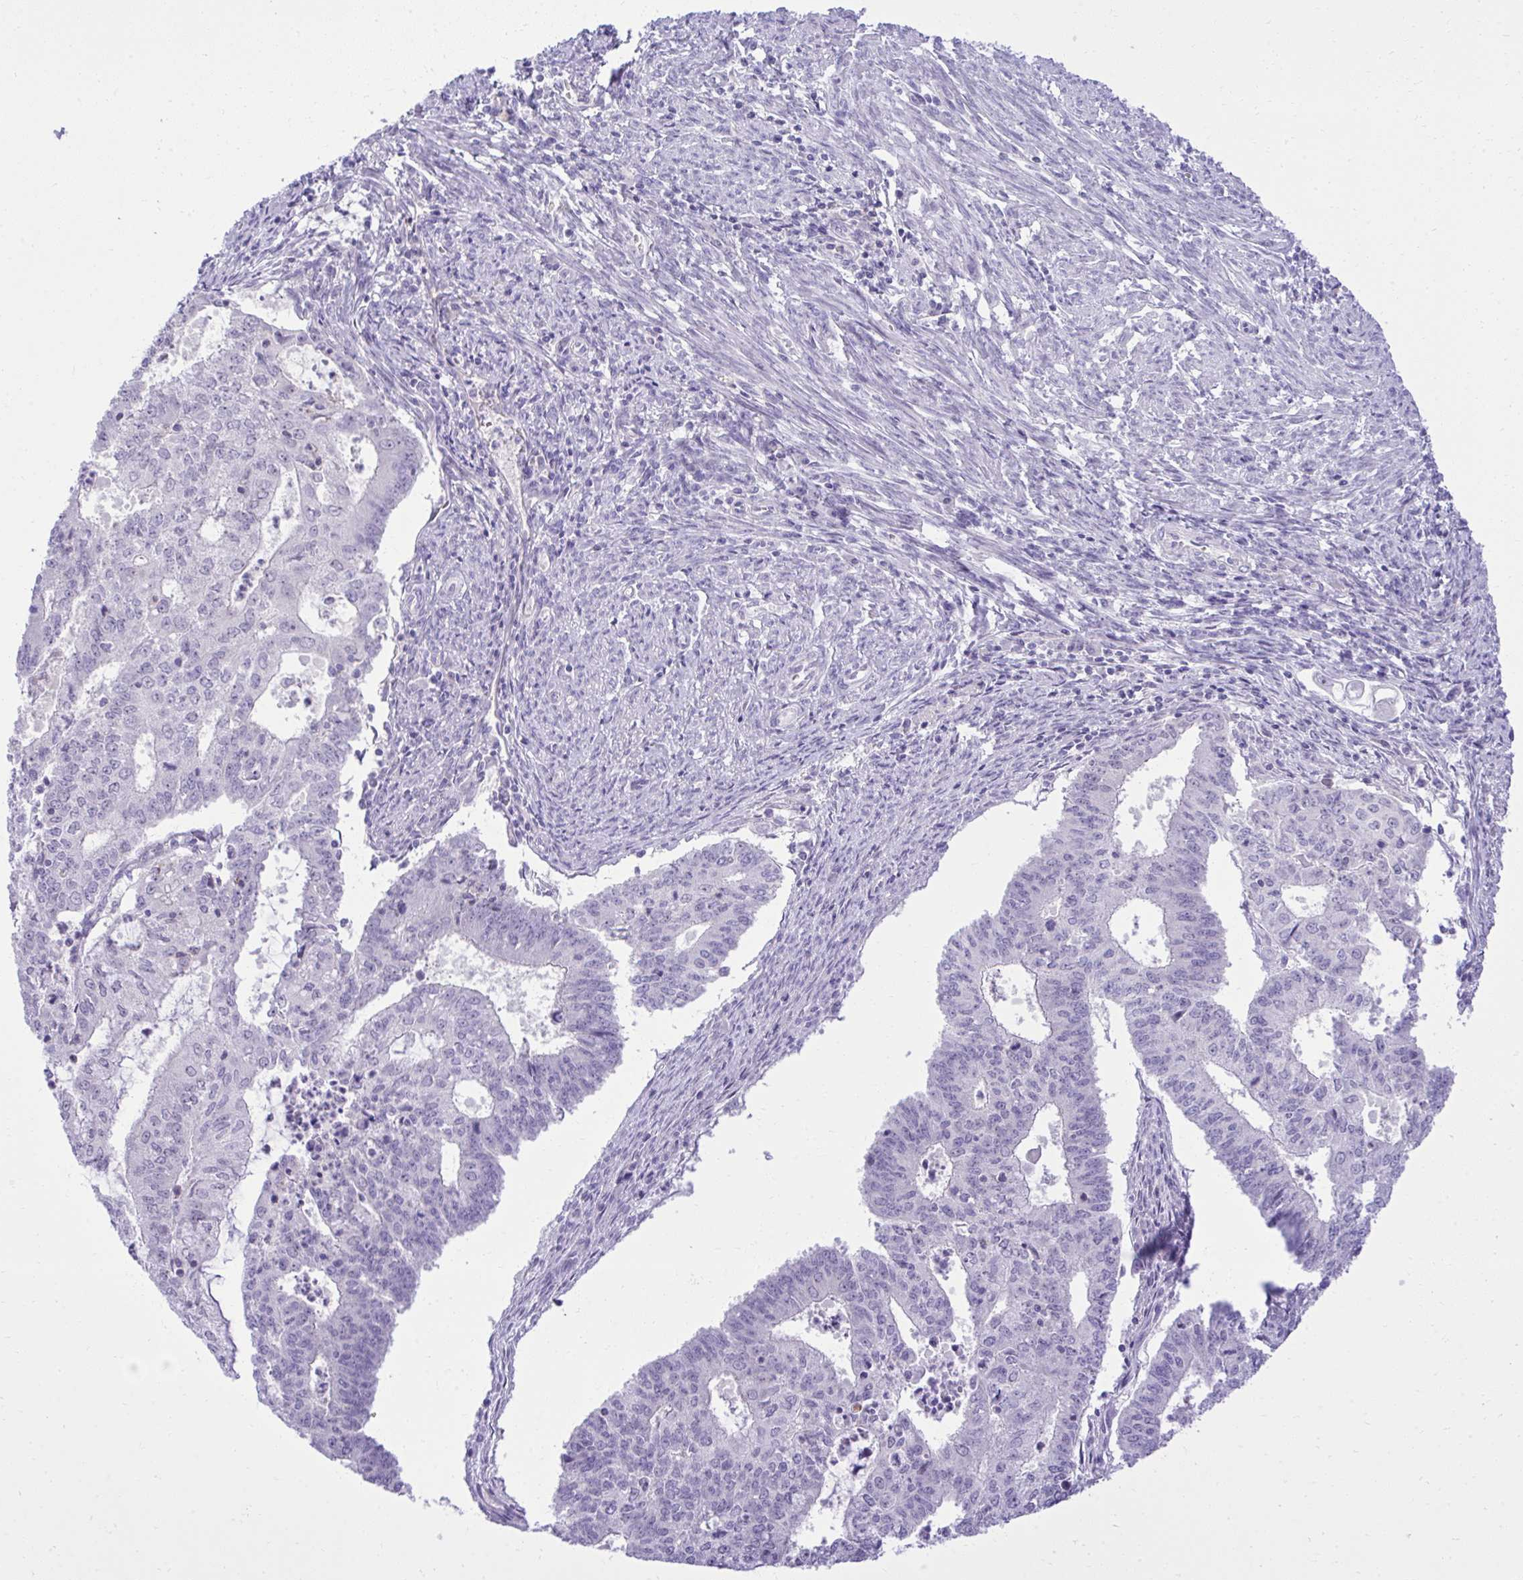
{"staining": {"intensity": "negative", "quantity": "none", "location": "none"}, "tissue": "endometrial cancer", "cell_type": "Tumor cells", "image_type": "cancer", "snomed": [{"axis": "morphology", "description": "Adenocarcinoma, NOS"}, {"axis": "topography", "description": "Endometrium"}], "caption": "The image displays no staining of tumor cells in endometrial cancer (adenocarcinoma).", "gene": "PITPNM3", "patient": {"sex": "female", "age": 61}}